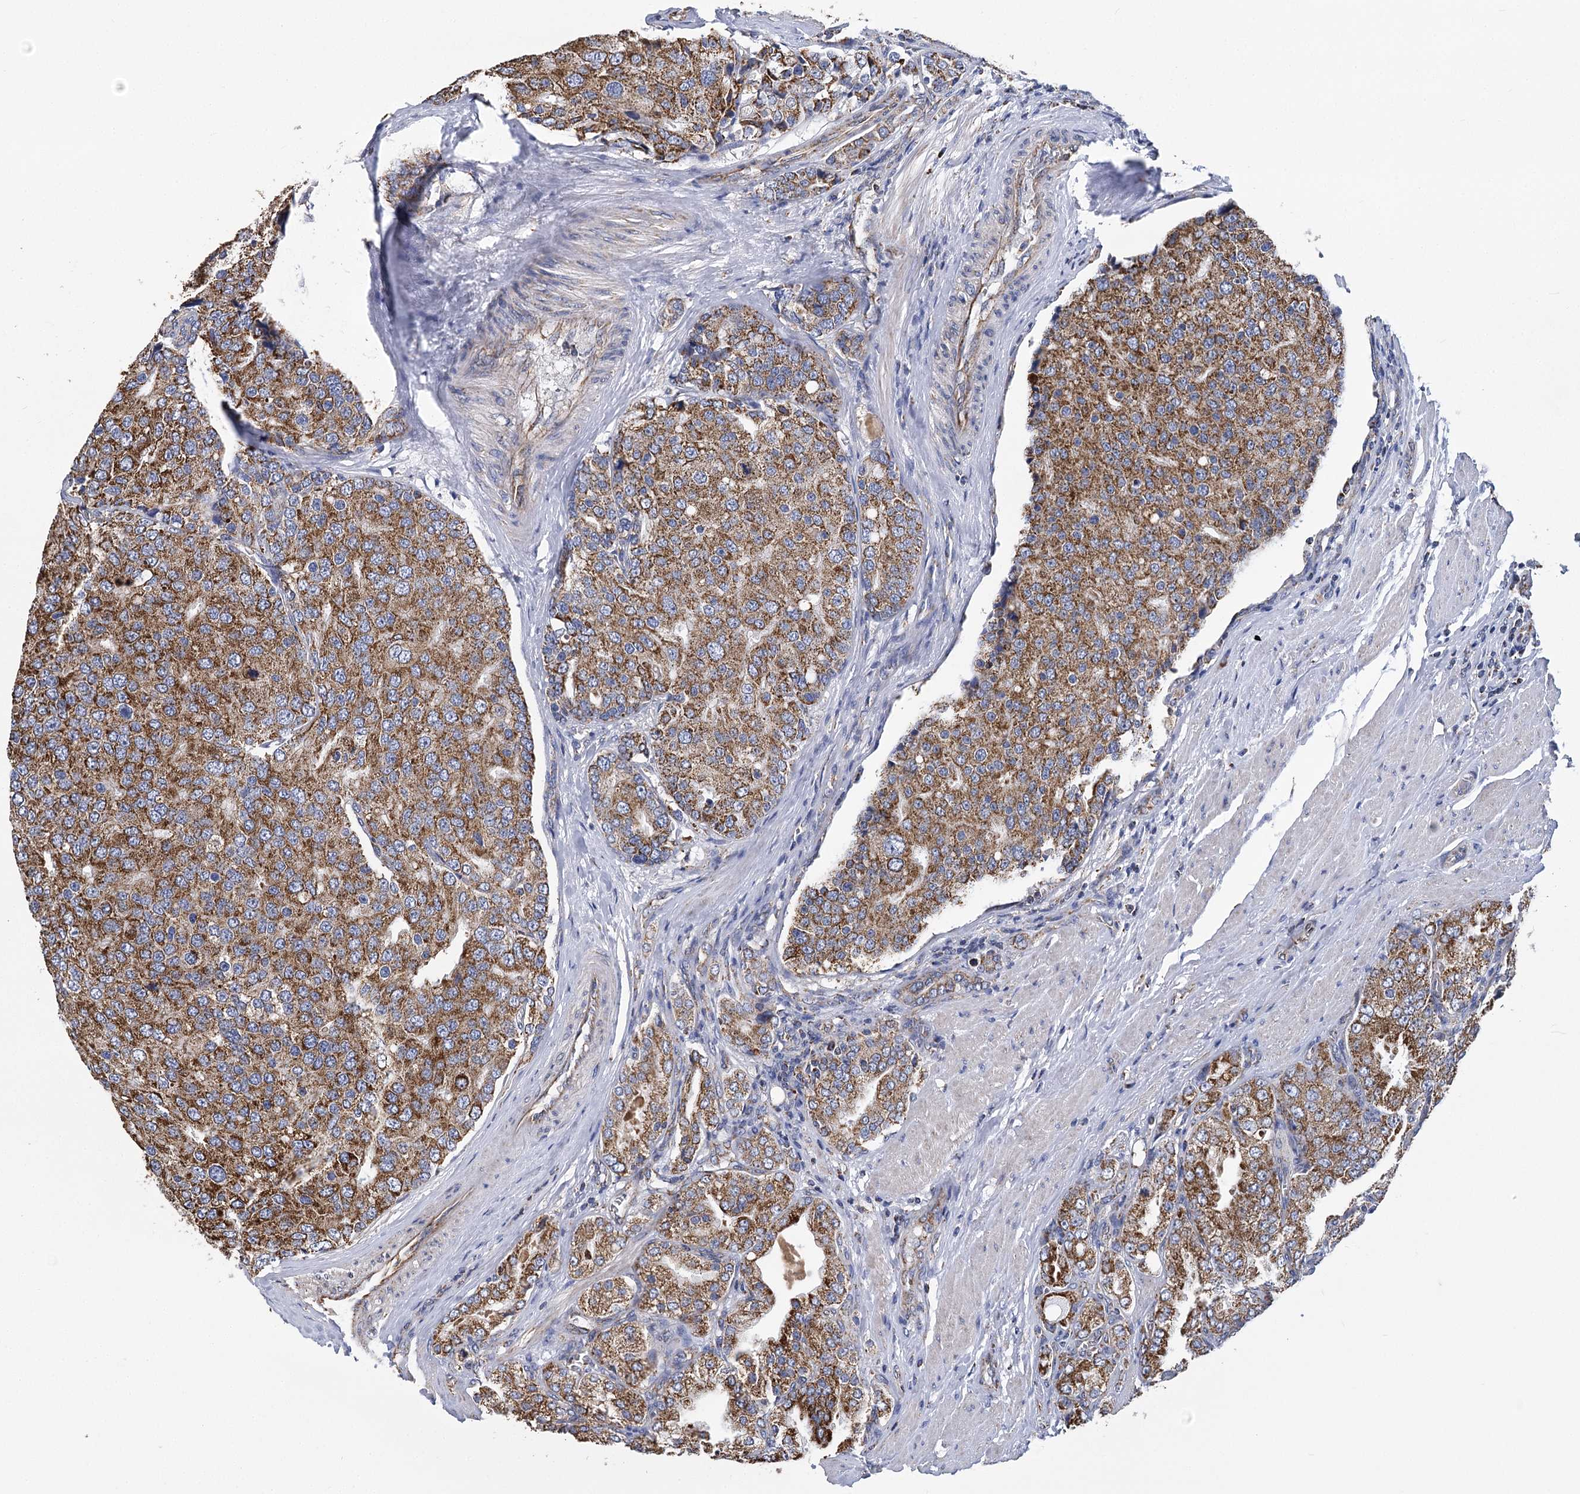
{"staining": {"intensity": "moderate", "quantity": ">75%", "location": "cytoplasmic/membranous"}, "tissue": "prostate cancer", "cell_type": "Tumor cells", "image_type": "cancer", "snomed": [{"axis": "morphology", "description": "Adenocarcinoma, High grade"}, {"axis": "topography", "description": "Prostate"}], "caption": "IHC (DAB (3,3'-diaminobenzidine)) staining of prostate cancer shows moderate cytoplasmic/membranous protein expression in about >75% of tumor cells.", "gene": "CCDC73", "patient": {"sex": "male", "age": 50}}